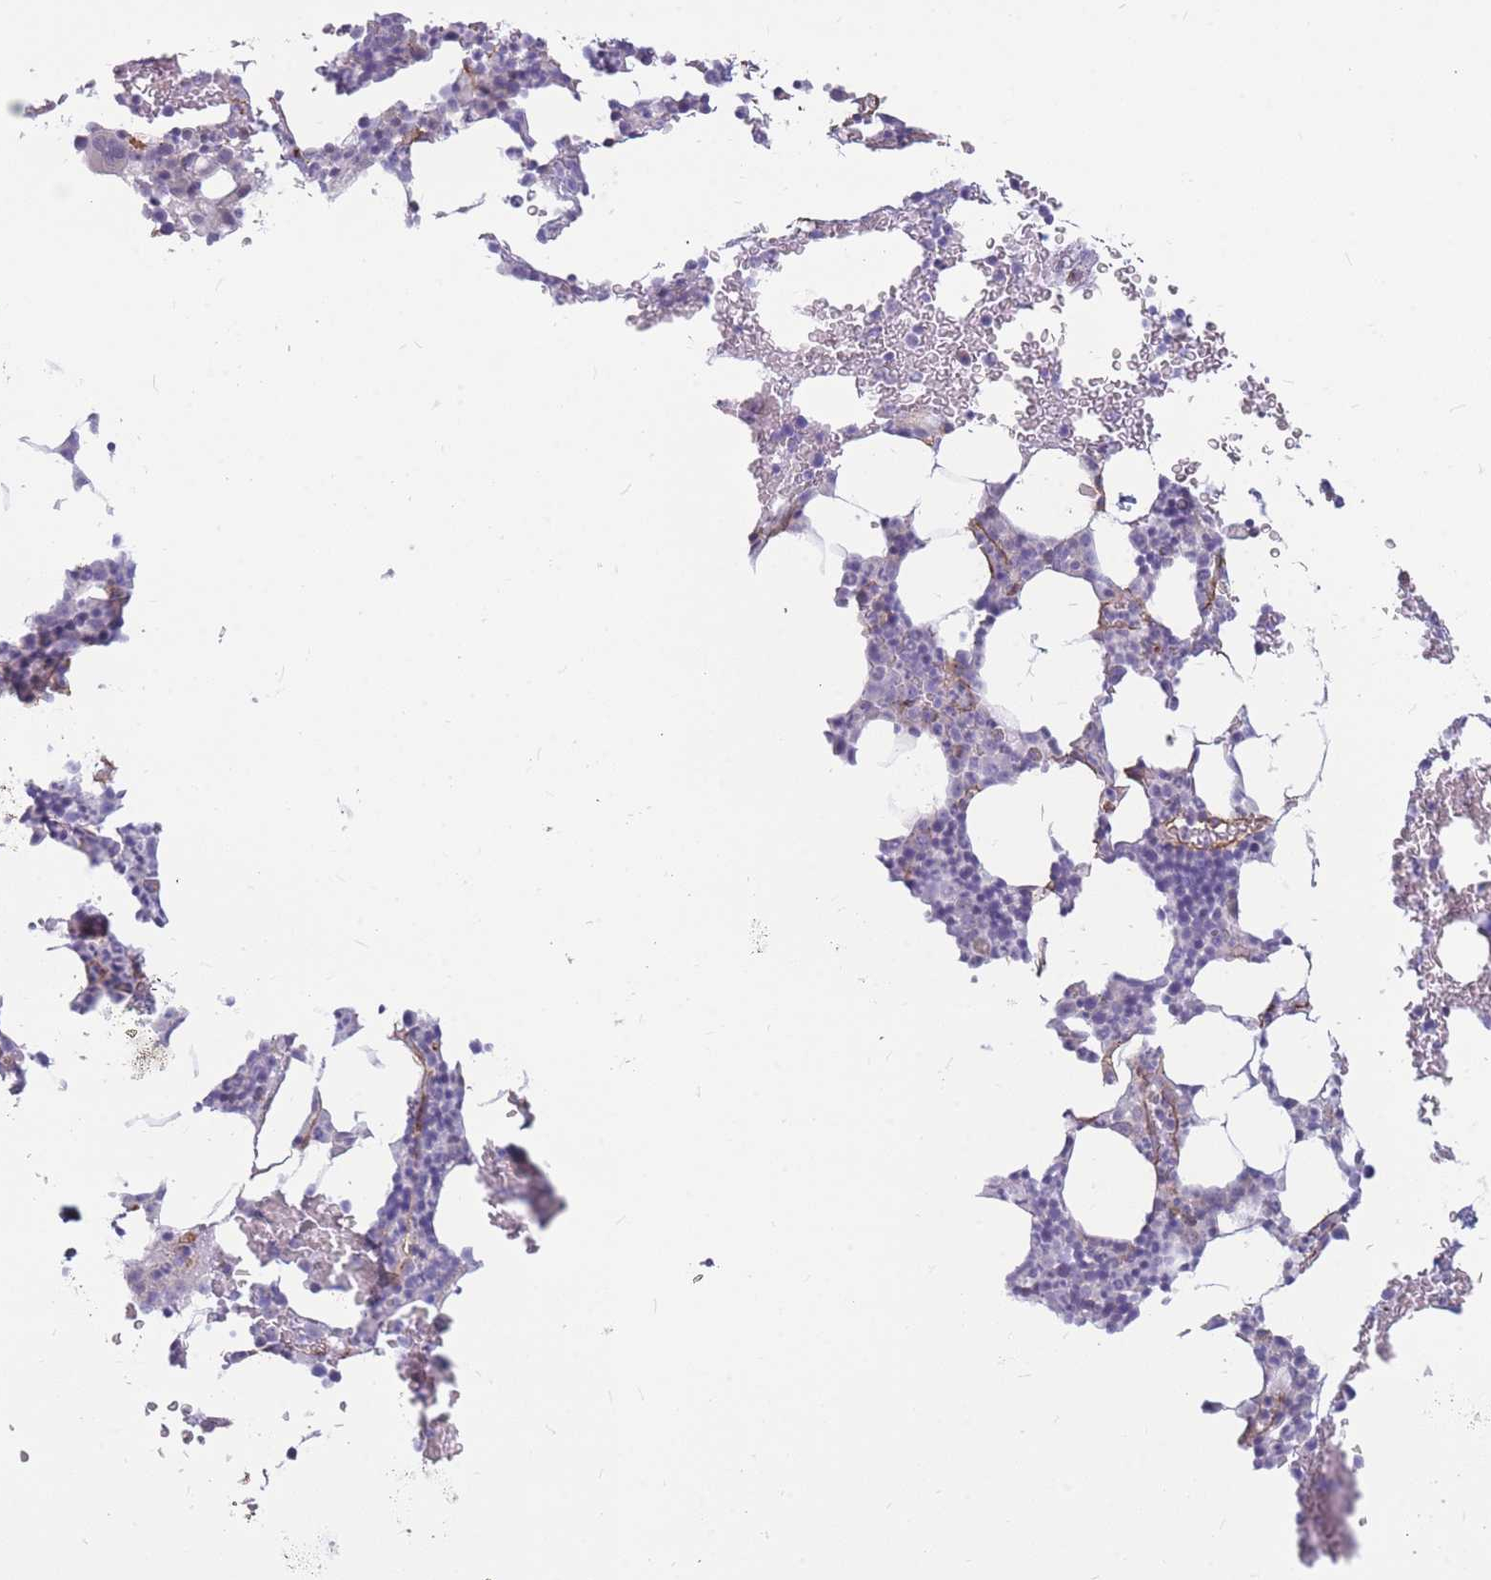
{"staining": {"intensity": "negative", "quantity": "none", "location": "none"}, "tissue": "bone marrow", "cell_type": "Hematopoietic cells", "image_type": "normal", "snomed": [{"axis": "morphology", "description": "Normal tissue, NOS"}, {"axis": "morphology", "description": "Inflammation, NOS"}, {"axis": "topography", "description": "Bone marrow"}], "caption": "Immunohistochemistry (IHC) photomicrograph of normal bone marrow: human bone marrow stained with DAB displays no significant protein staining in hematopoietic cells. (DAB immunohistochemistry, high magnification).", "gene": "GNA11", "patient": {"sex": "male", "age": 41}}